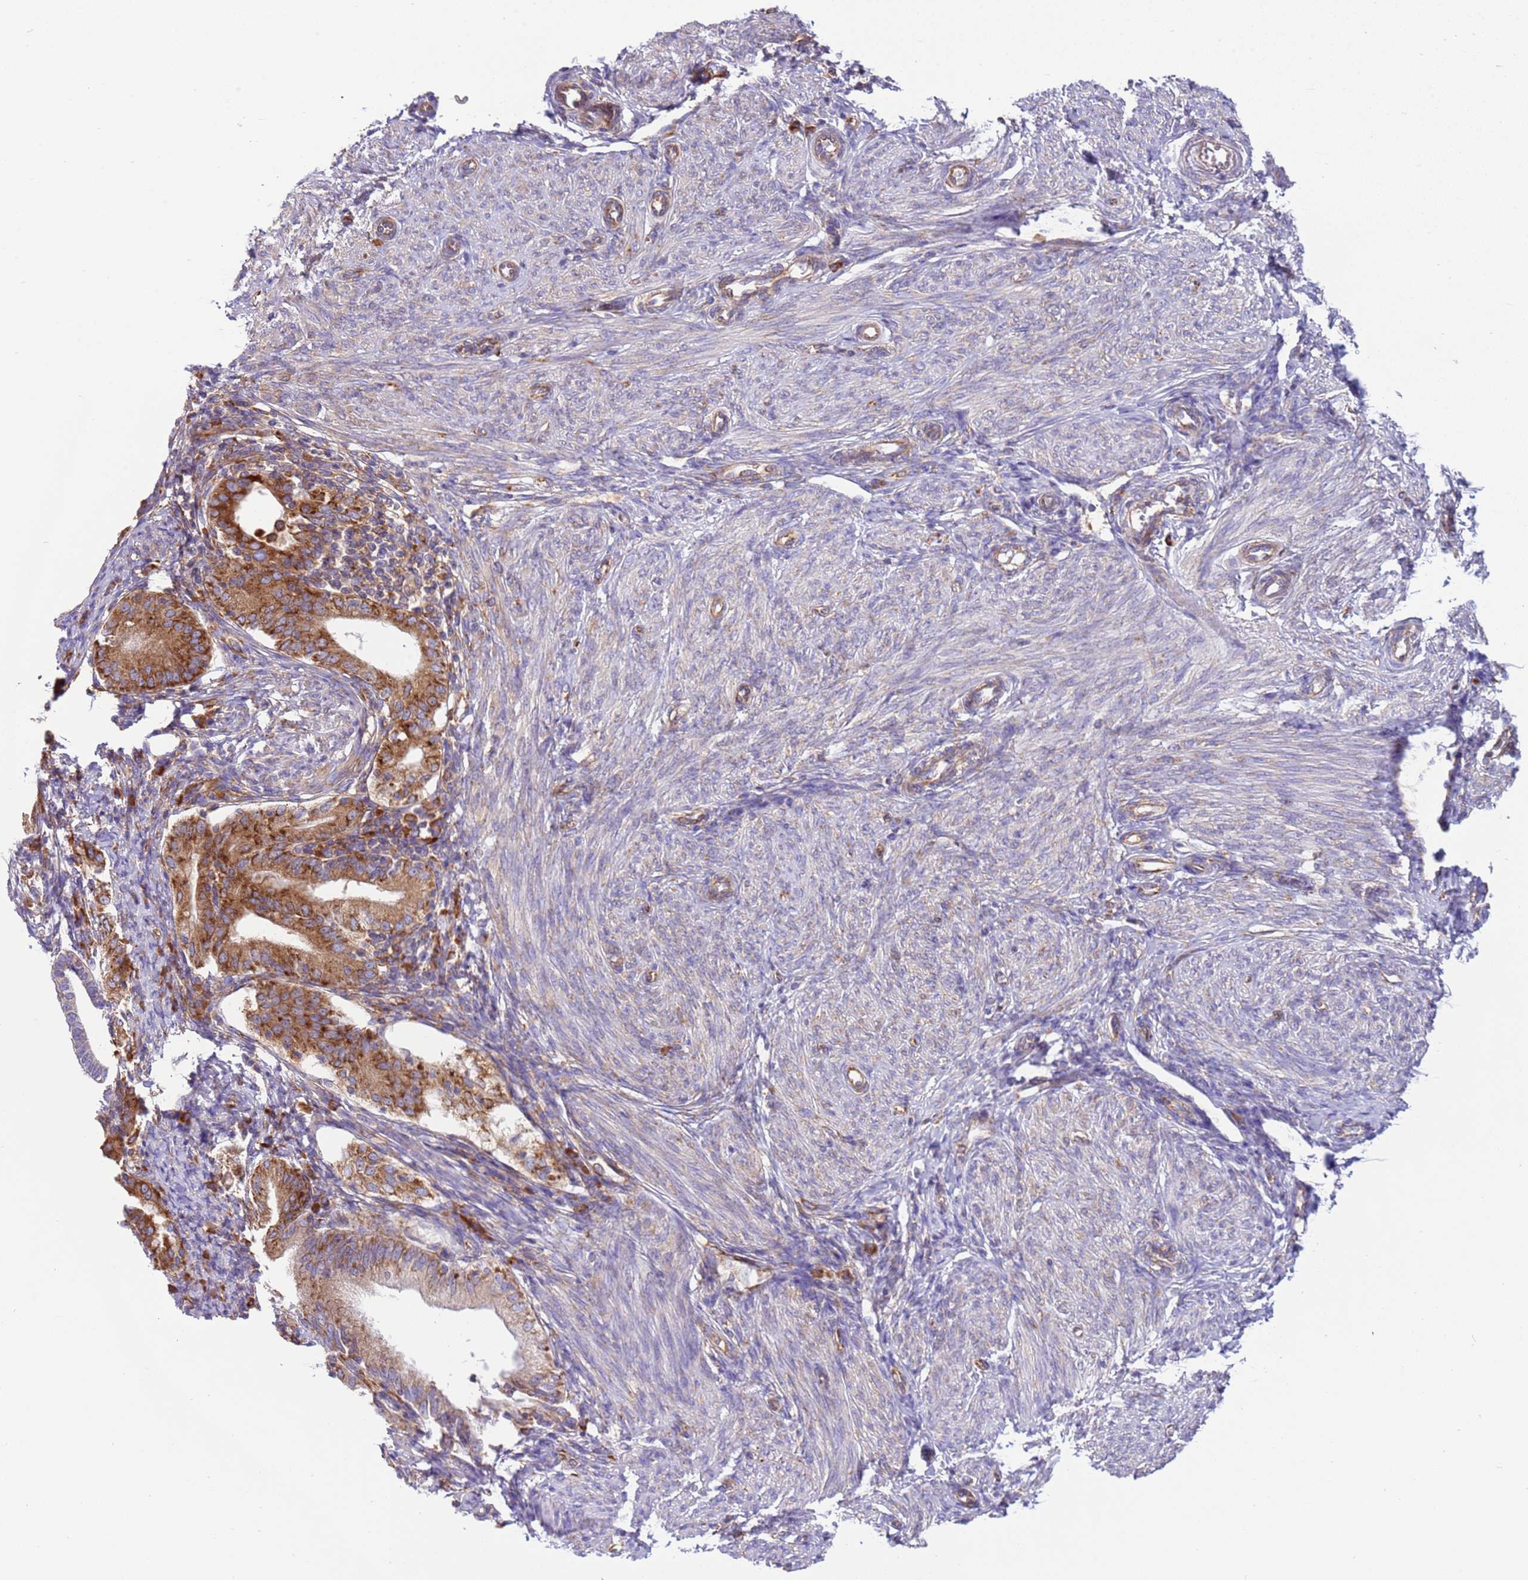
{"staining": {"intensity": "negative", "quantity": "none", "location": "none"}, "tissue": "endometrium", "cell_type": "Cells in endometrial stroma", "image_type": "normal", "snomed": [{"axis": "morphology", "description": "Normal tissue, NOS"}, {"axis": "topography", "description": "Endometrium"}], "caption": "Endometrium stained for a protein using IHC demonstrates no positivity cells in endometrial stroma.", "gene": "VARS1", "patient": {"sex": "female", "age": 72}}